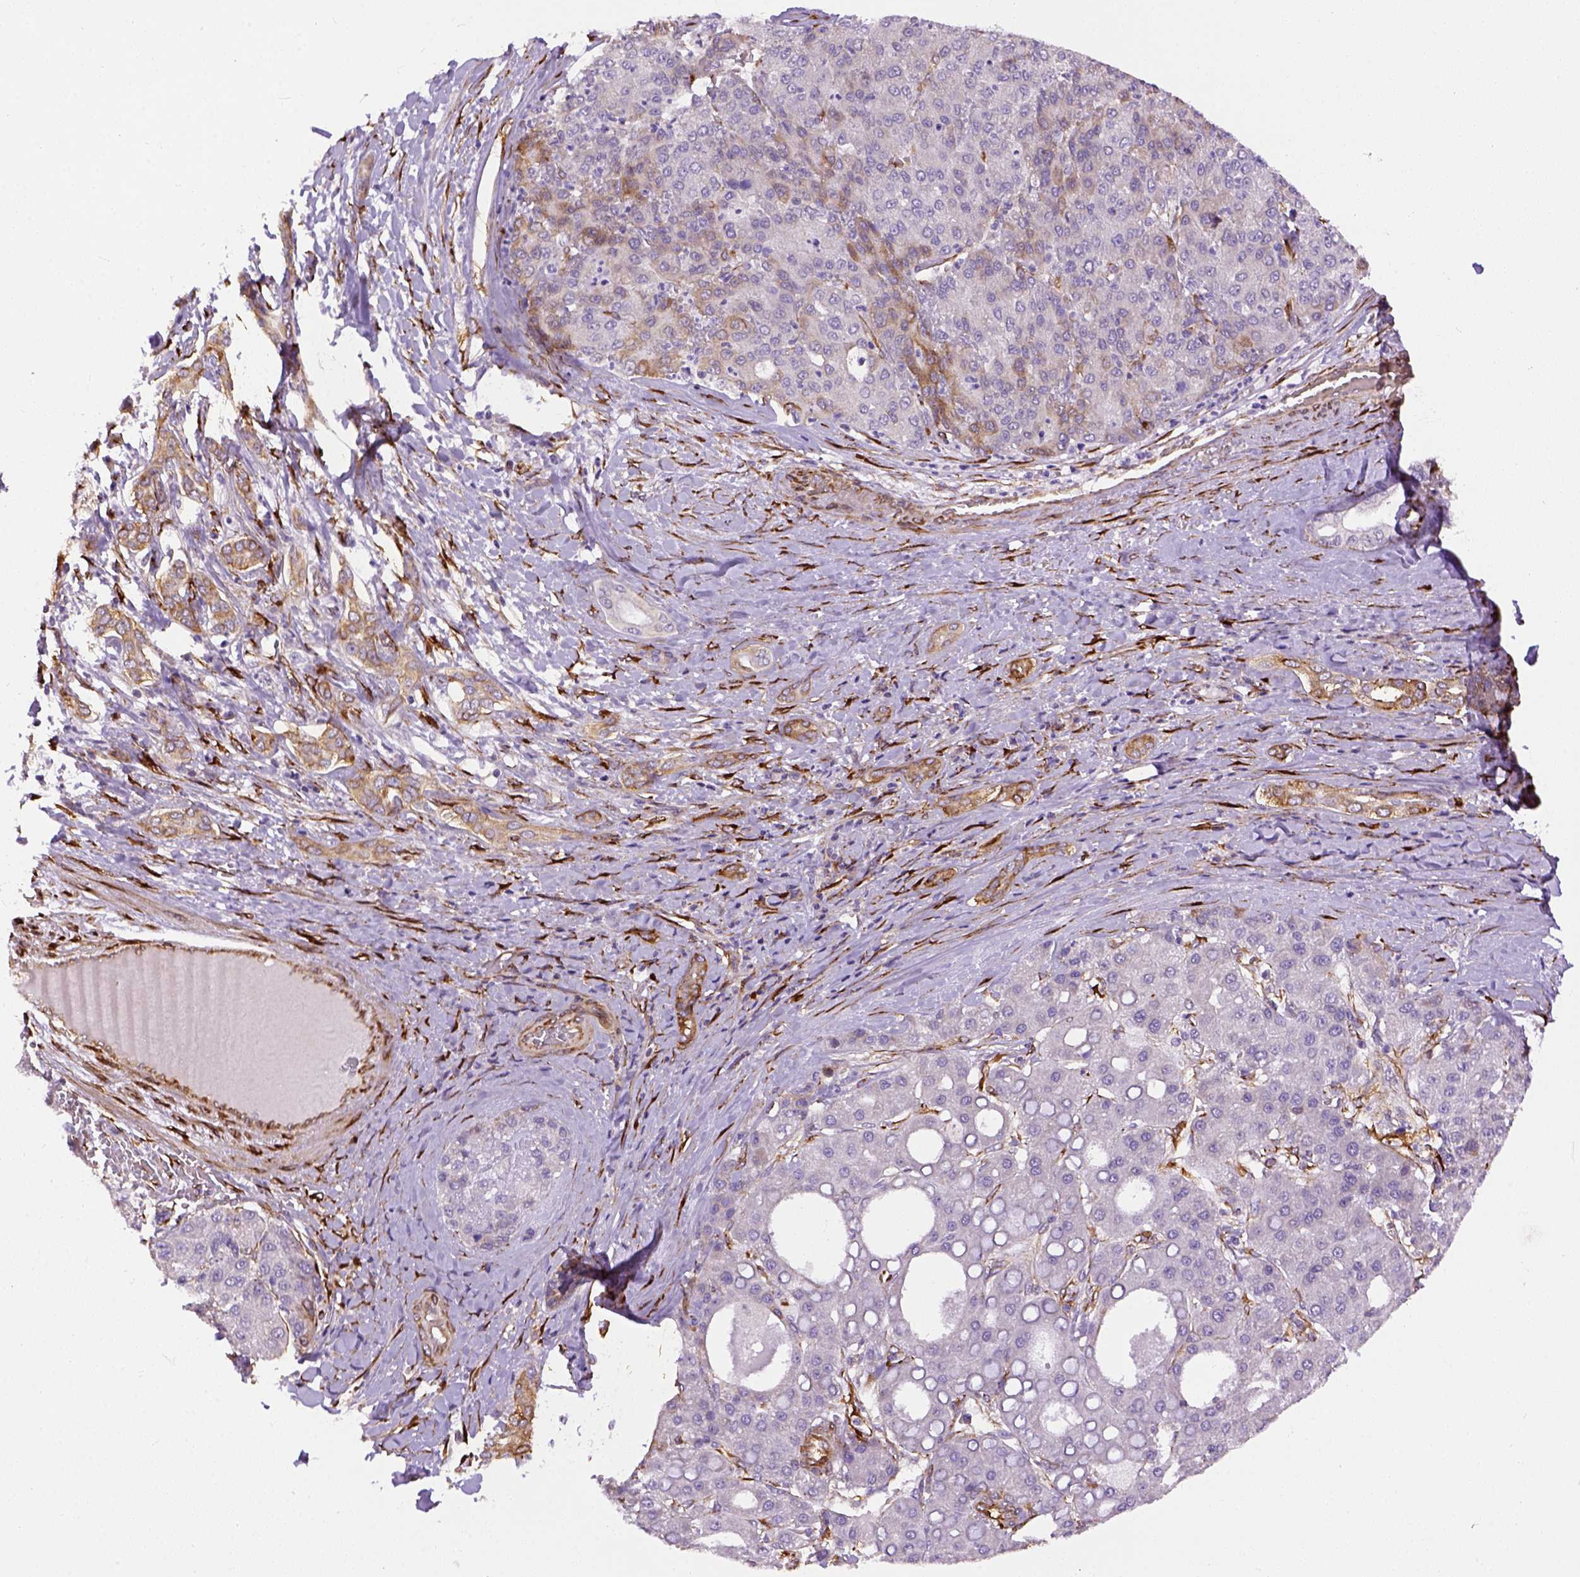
{"staining": {"intensity": "negative", "quantity": "none", "location": "none"}, "tissue": "liver cancer", "cell_type": "Tumor cells", "image_type": "cancer", "snomed": [{"axis": "morphology", "description": "Carcinoma, Hepatocellular, NOS"}, {"axis": "topography", "description": "Liver"}], "caption": "A high-resolution photomicrograph shows immunohistochemistry (IHC) staining of hepatocellular carcinoma (liver), which displays no significant staining in tumor cells.", "gene": "KAZN", "patient": {"sex": "male", "age": 65}}